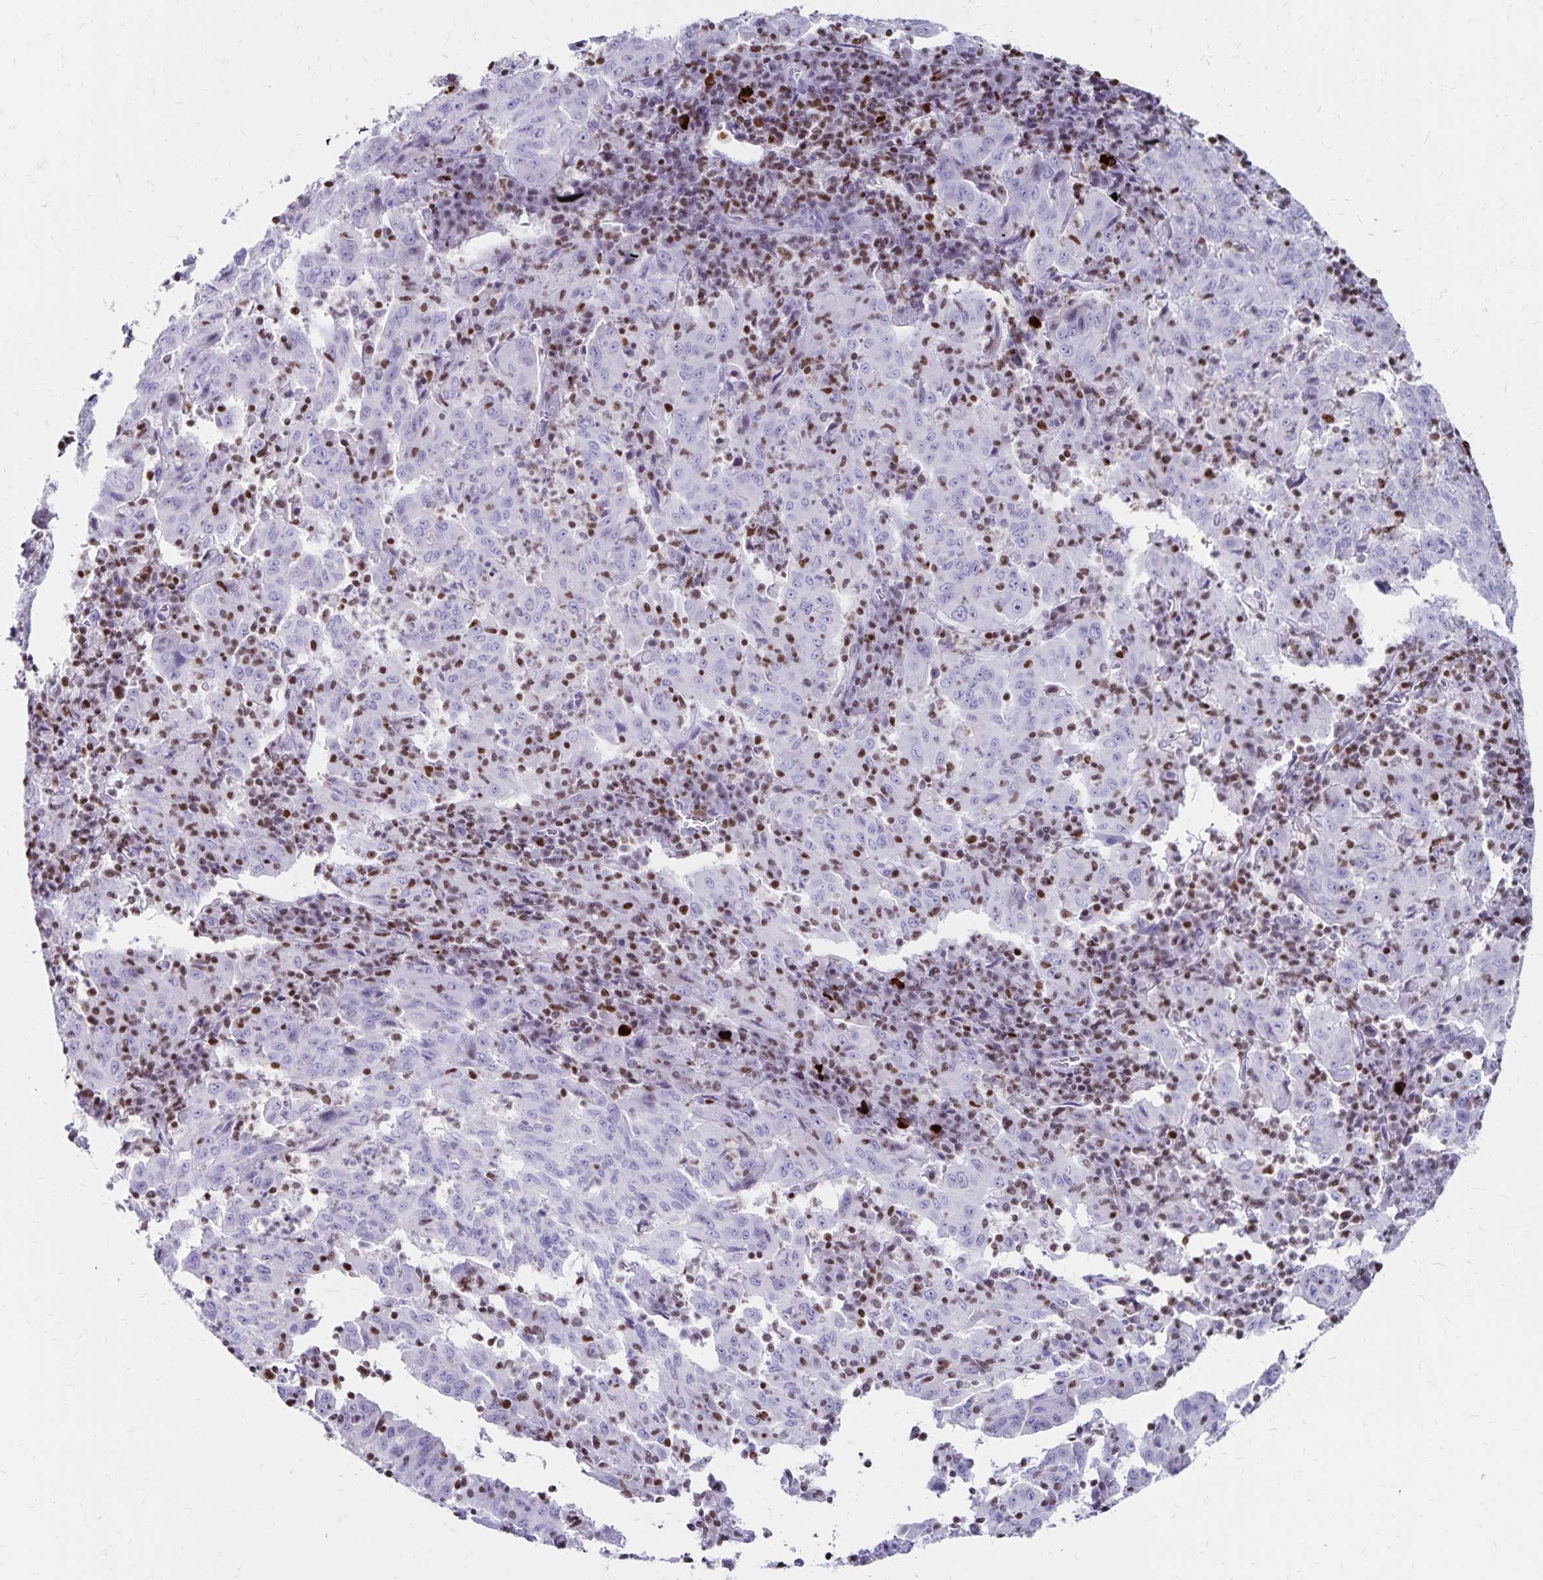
{"staining": {"intensity": "negative", "quantity": "none", "location": "none"}, "tissue": "pancreatic cancer", "cell_type": "Tumor cells", "image_type": "cancer", "snomed": [{"axis": "morphology", "description": "Adenocarcinoma, NOS"}, {"axis": "topography", "description": "Pancreas"}], "caption": "IHC of human adenocarcinoma (pancreatic) reveals no positivity in tumor cells.", "gene": "IKZF1", "patient": {"sex": "male", "age": 63}}